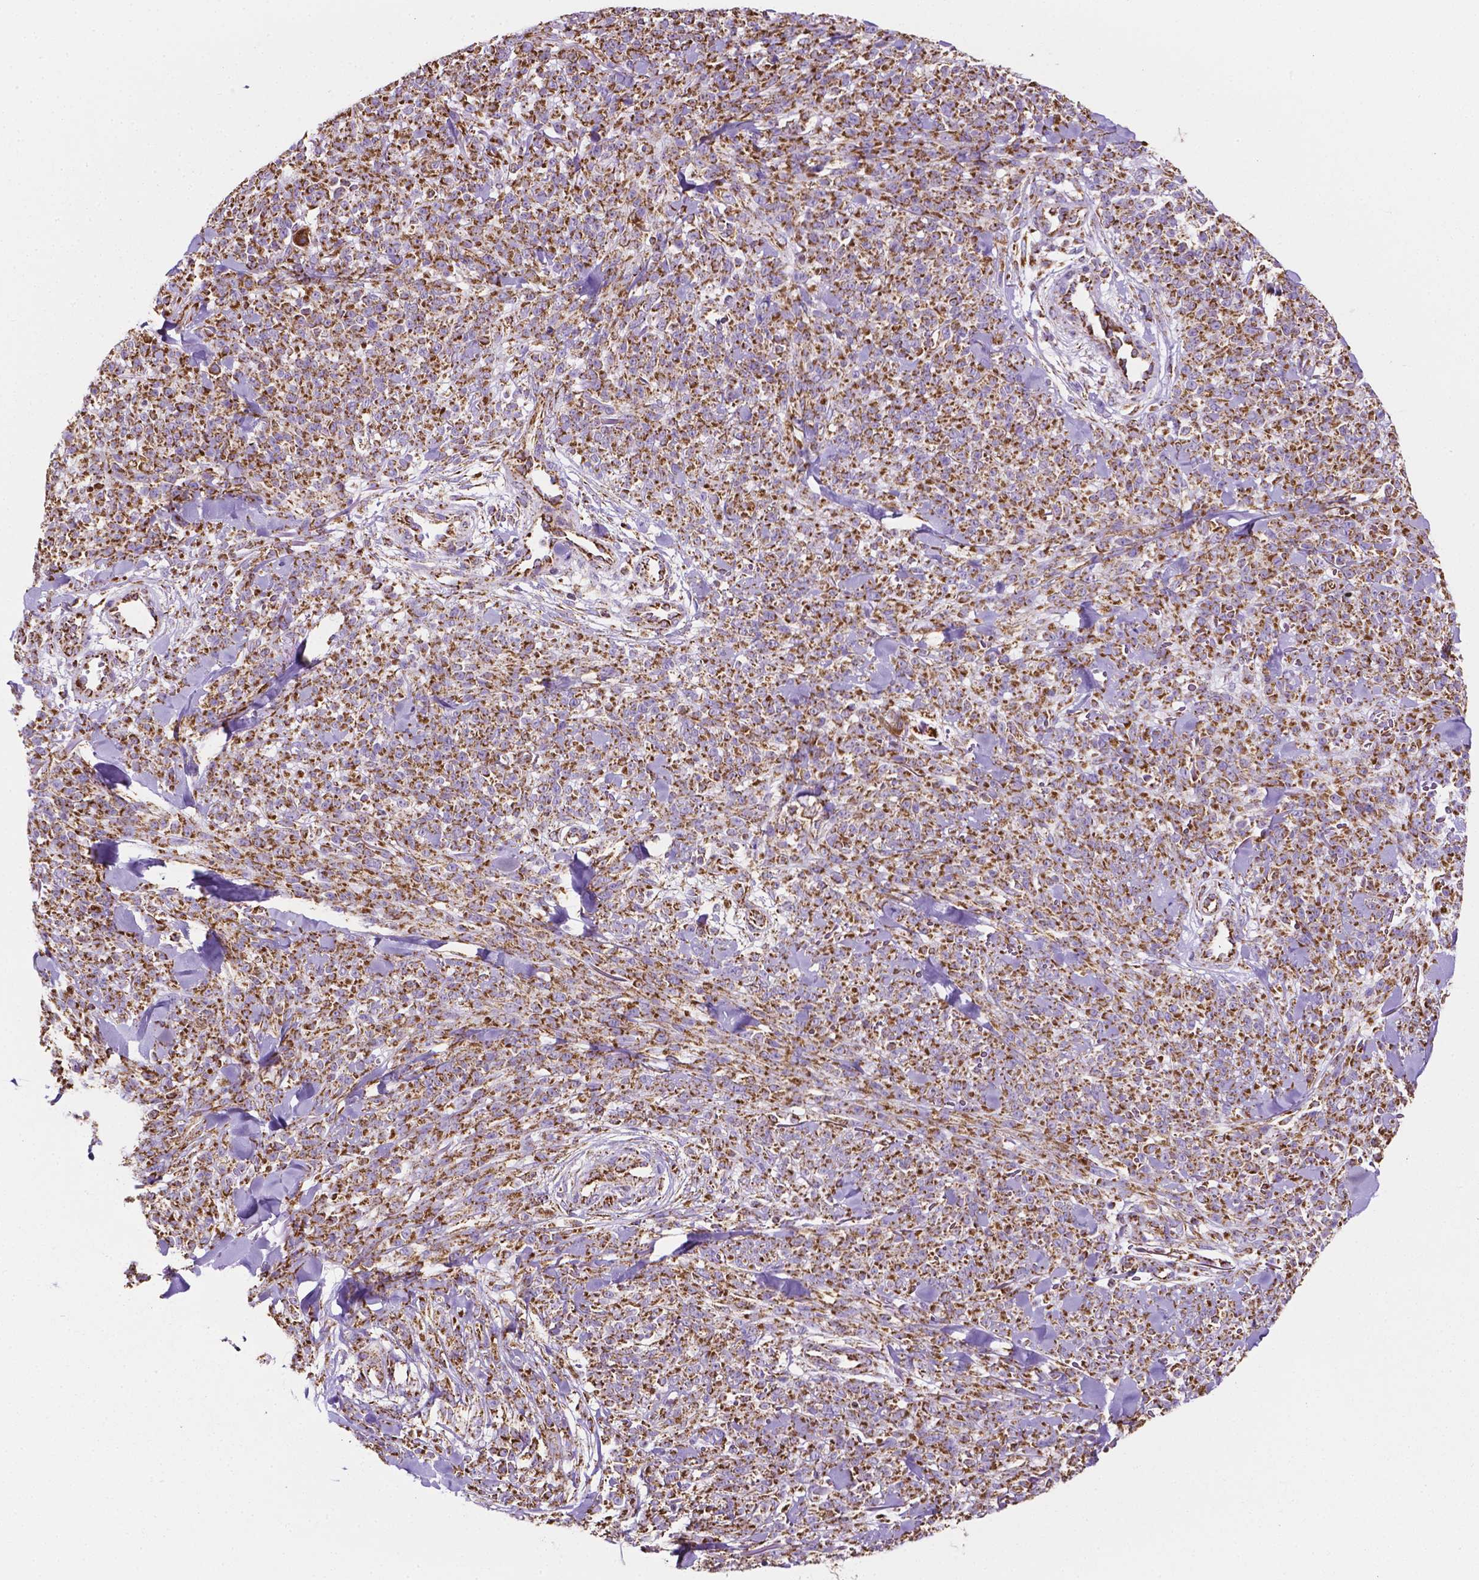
{"staining": {"intensity": "strong", "quantity": ">75%", "location": "cytoplasmic/membranous"}, "tissue": "melanoma", "cell_type": "Tumor cells", "image_type": "cancer", "snomed": [{"axis": "morphology", "description": "Malignant melanoma, NOS"}, {"axis": "topography", "description": "Skin"}, {"axis": "topography", "description": "Skin of trunk"}], "caption": "Immunohistochemical staining of human melanoma exhibits high levels of strong cytoplasmic/membranous protein expression in about >75% of tumor cells. (Stains: DAB (3,3'-diaminobenzidine) in brown, nuclei in blue, Microscopy: brightfield microscopy at high magnification).", "gene": "RMDN3", "patient": {"sex": "male", "age": 74}}